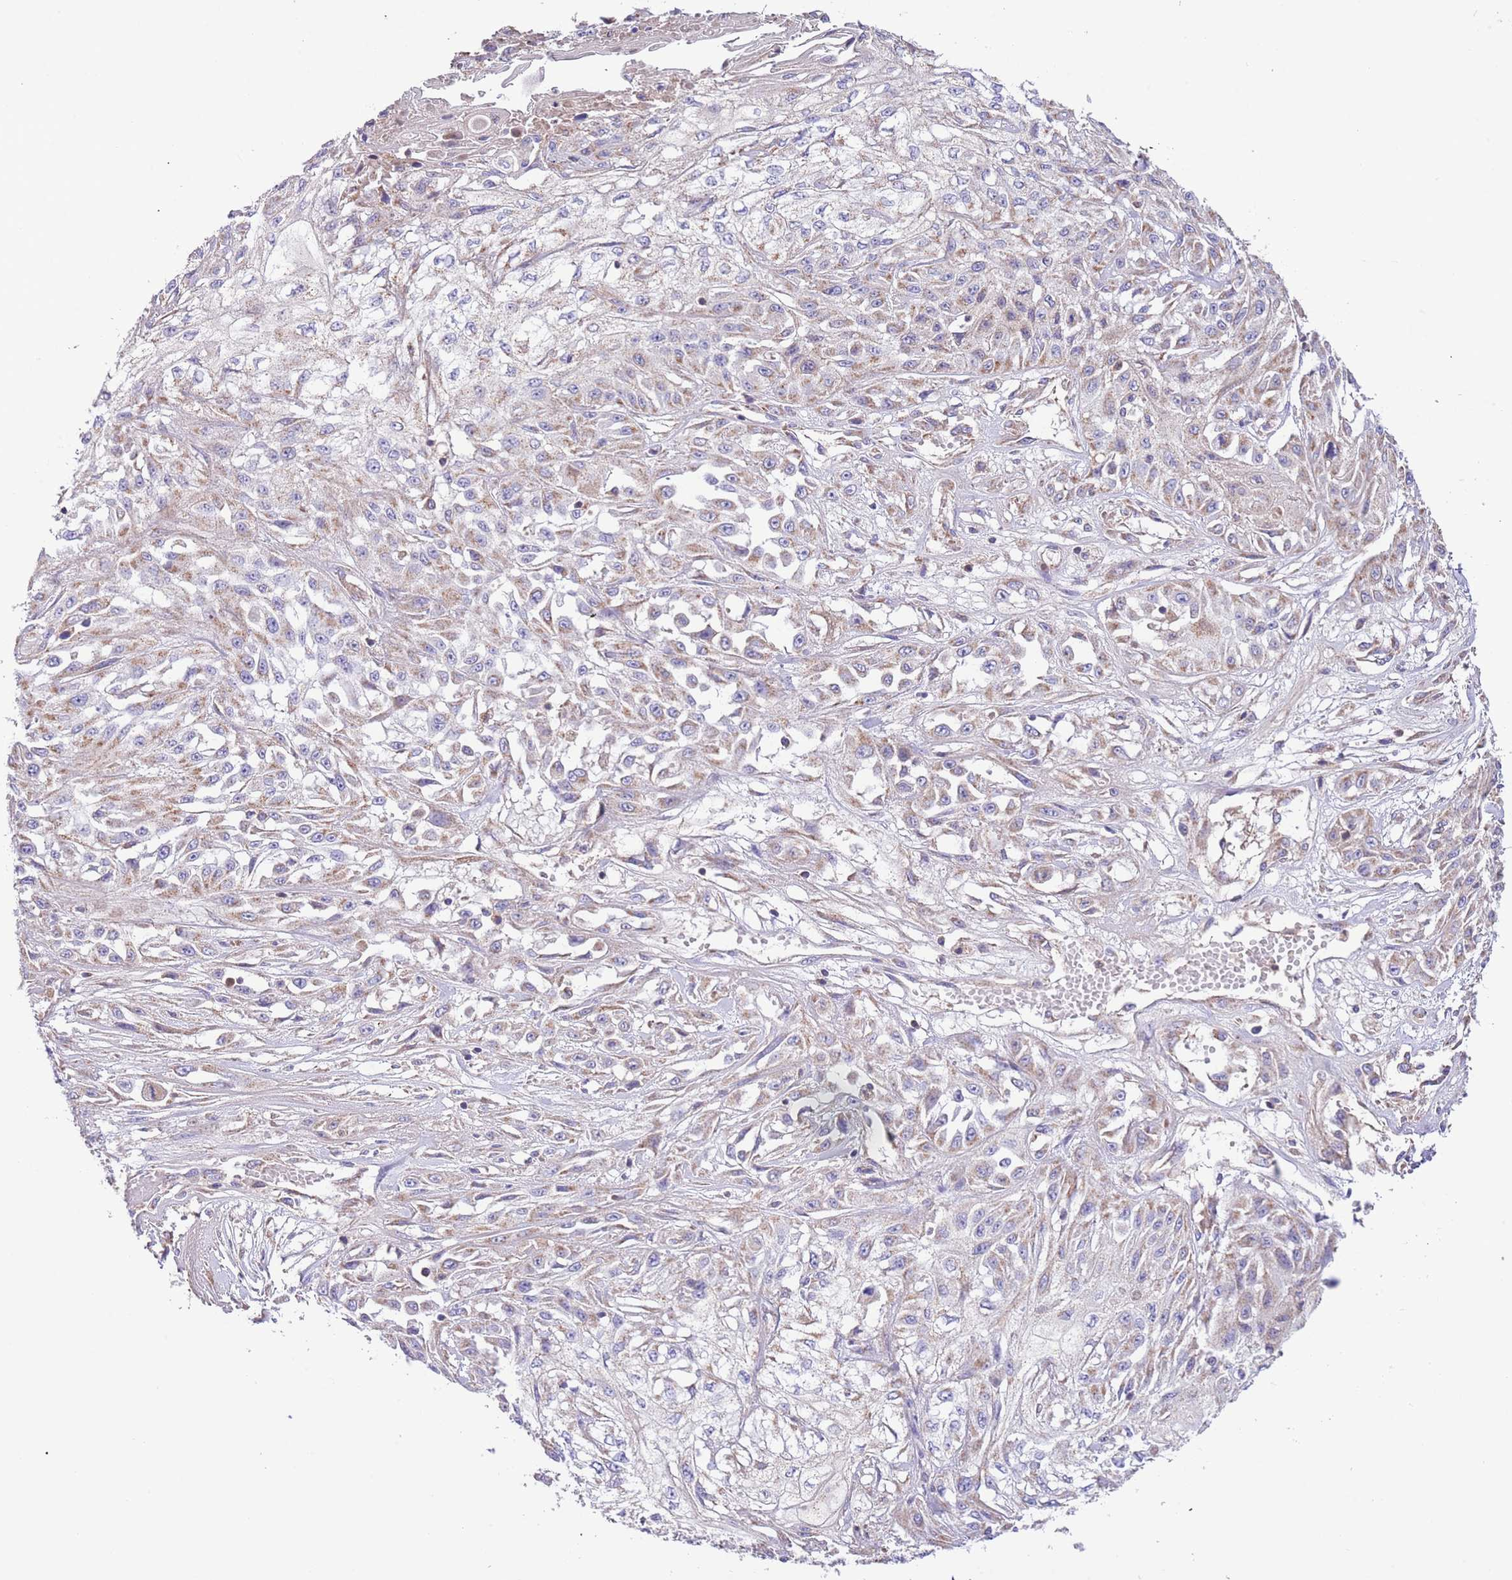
{"staining": {"intensity": "weak", "quantity": "25%-75%", "location": "cytoplasmic/membranous"}, "tissue": "skin cancer", "cell_type": "Tumor cells", "image_type": "cancer", "snomed": [{"axis": "morphology", "description": "Squamous cell carcinoma, NOS"}, {"axis": "morphology", "description": "Squamous cell carcinoma, metastatic, NOS"}, {"axis": "topography", "description": "Skin"}, {"axis": "topography", "description": "Lymph node"}], "caption": "Tumor cells reveal weak cytoplasmic/membranous expression in approximately 25%-75% of cells in skin metastatic squamous cell carcinoma.", "gene": "DNAJA3", "patient": {"sex": "male", "age": 75}}